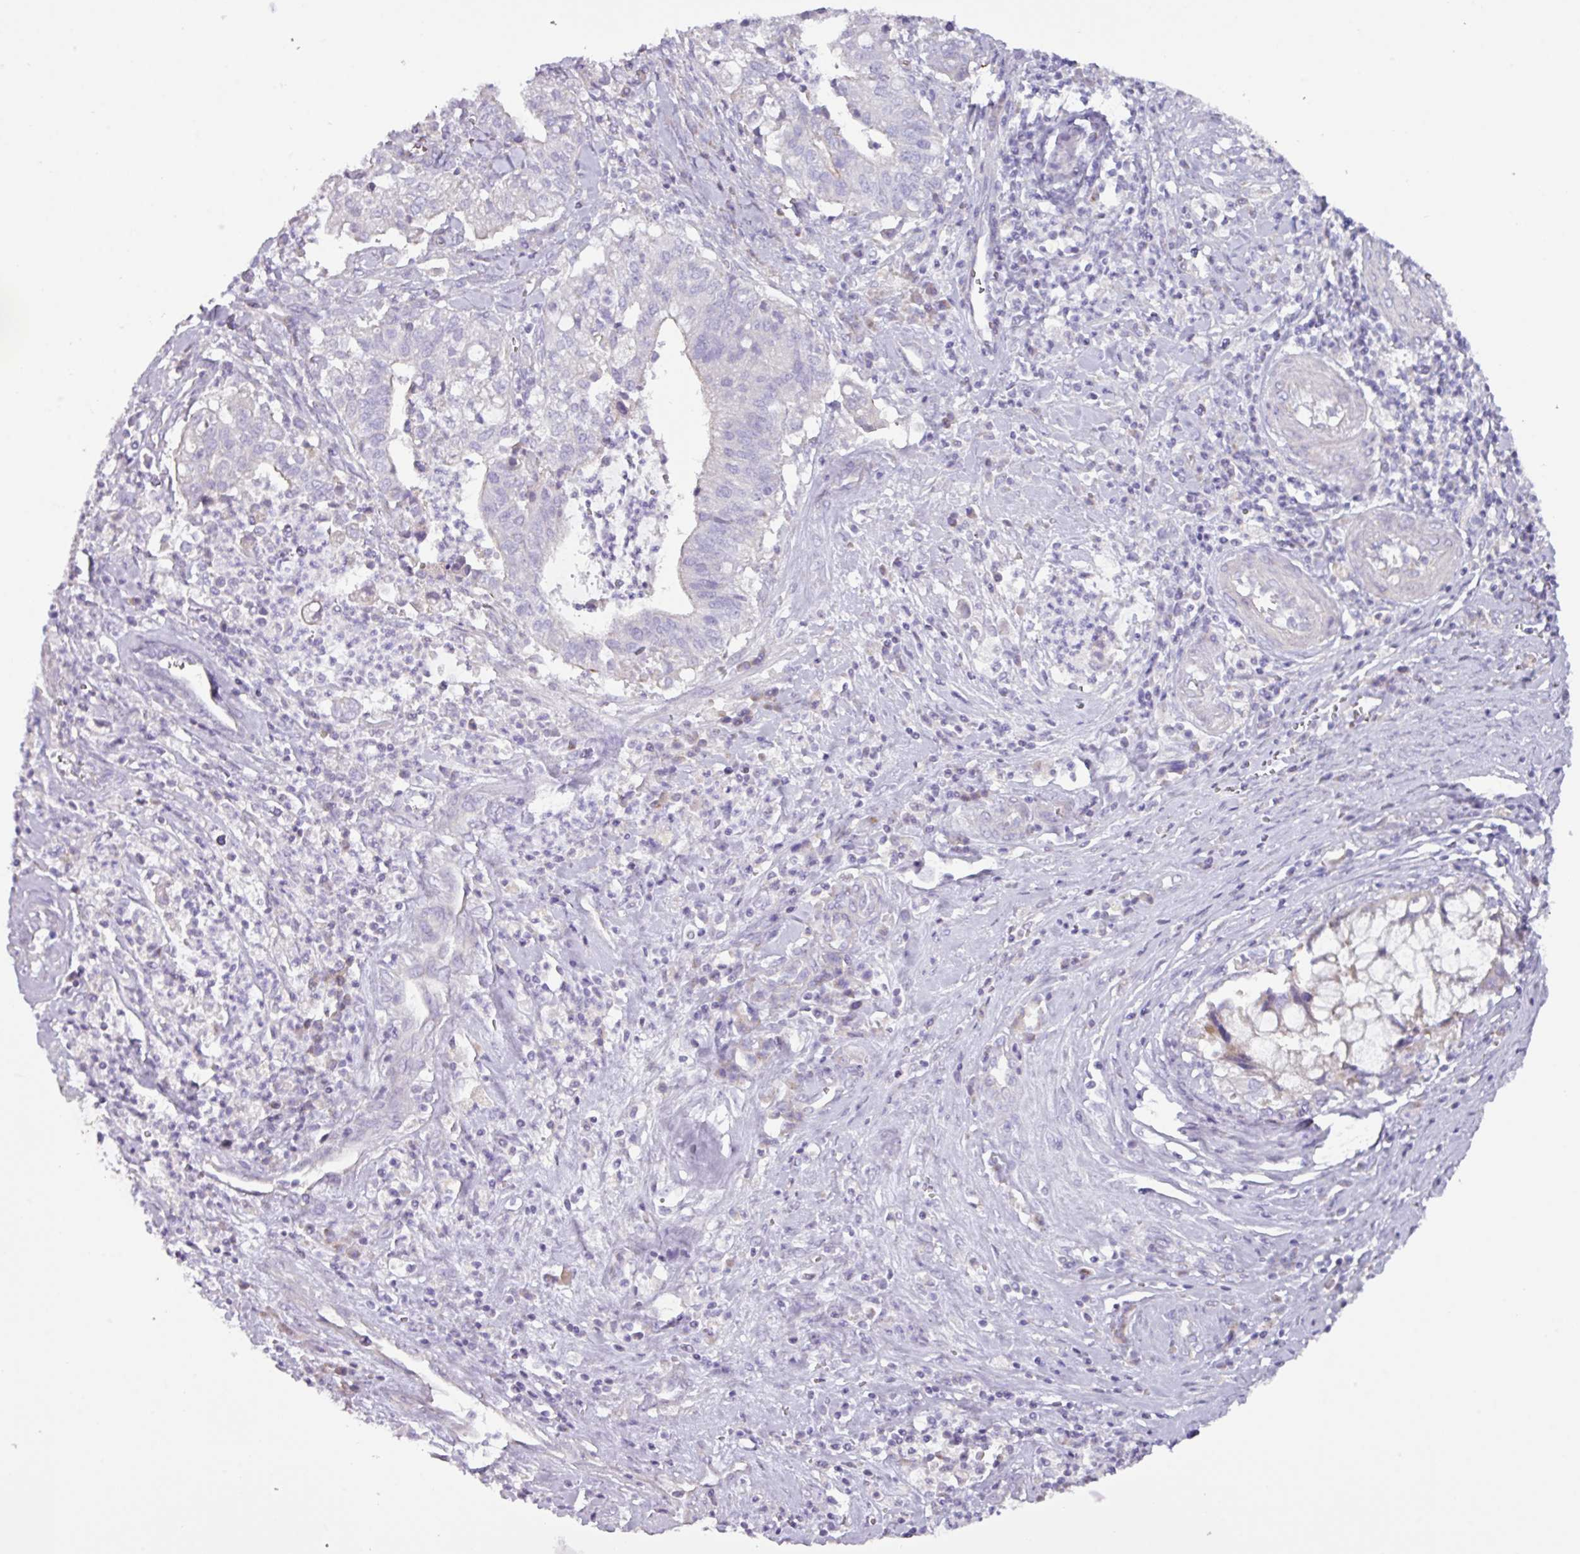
{"staining": {"intensity": "negative", "quantity": "none", "location": "none"}, "tissue": "cervical cancer", "cell_type": "Tumor cells", "image_type": "cancer", "snomed": [{"axis": "morphology", "description": "Adenocarcinoma, NOS"}, {"axis": "topography", "description": "Cervix"}], "caption": "Micrograph shows no protein expression in tumor cells of cervical adenocarcinoma tissue.", "gene": "RGS16", "patient": {"sex": "female", "age": 44}}